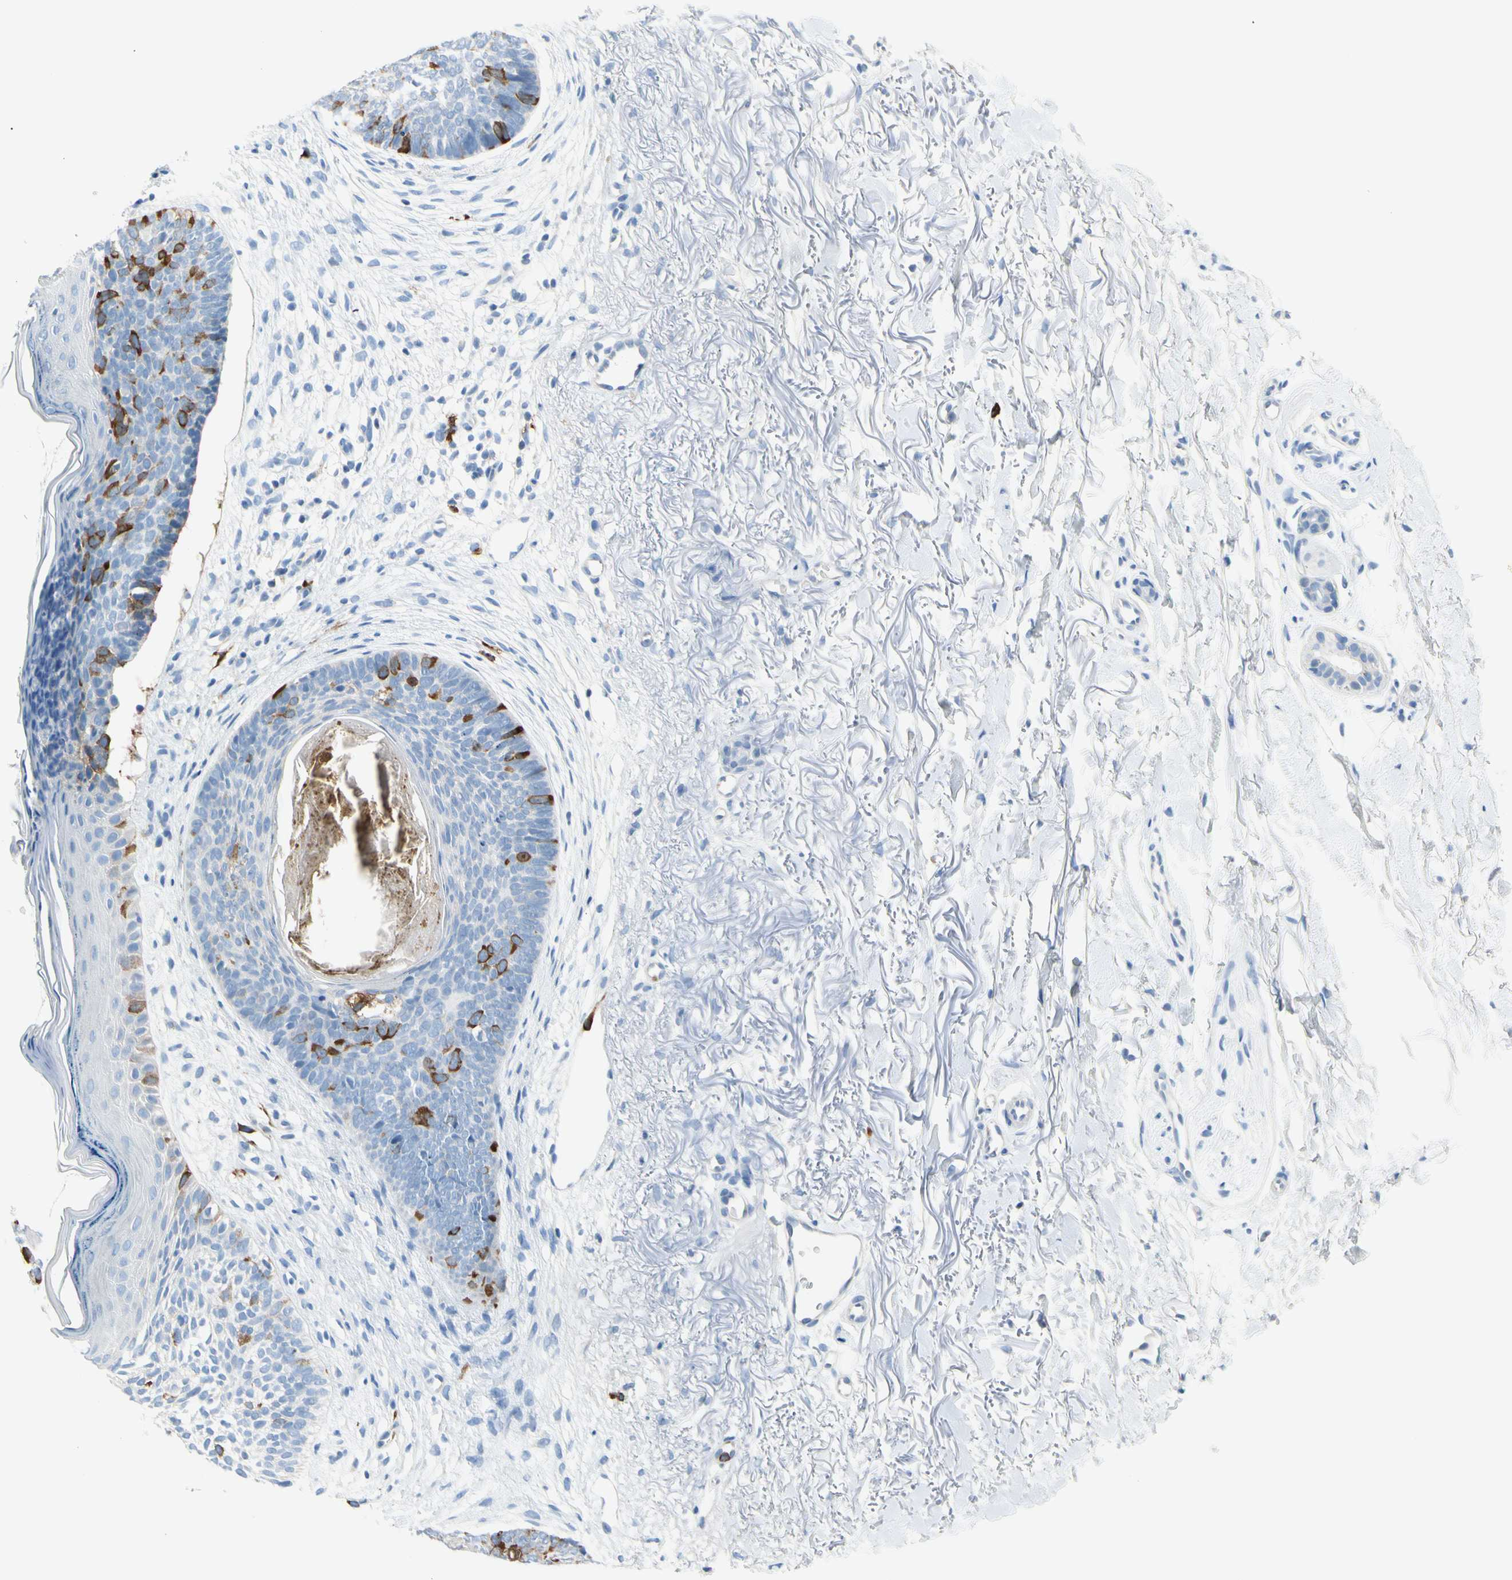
{"staining": {"intensity": "moderate", "quantity": "<25%", "location": "cytoplasmic/membranous"}, "tissue": "skin cancer", "cell_type": "Tumor cells", "image_type": "cancer", "snomed": [{"axis": "morphology", "description": "Basal cell carcinoma"}, {"axis": "topography", "description": "Skin"}], "caption": "DAB immunohistochemical staining of skin basal cell carcinoma displays moderate cytoplasmic/membranous protein staining in approximately <25% of tumor cells. (IHC, brightfield microscopy, high magnification).", "gene": "TACC3", "patient": {"sex": "female", "age": 70}}